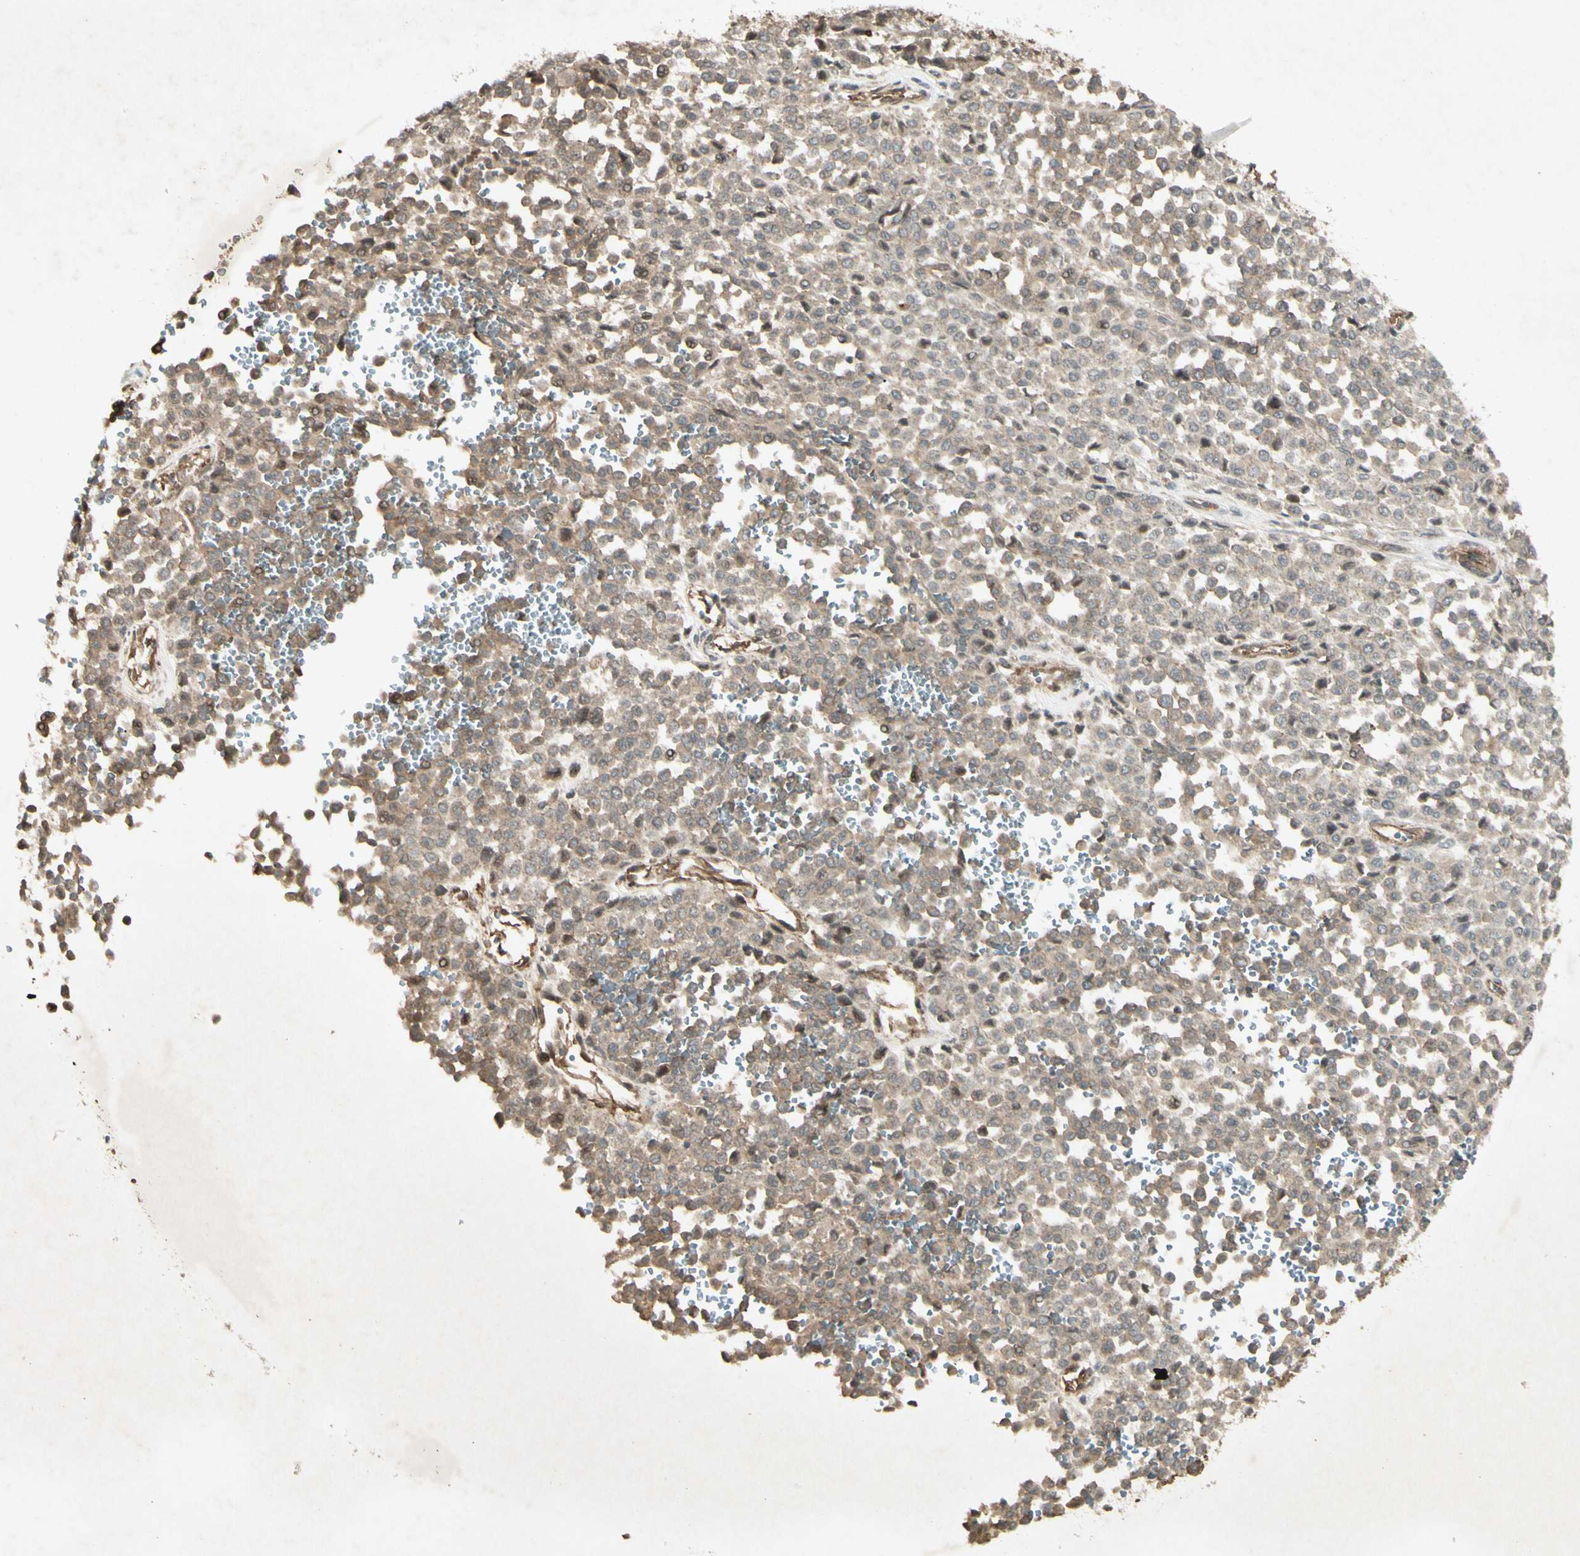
{"staining": {"intensity": "weak", "quantity": ">75%", "location": "cytoplasmic/membranous"}, "tissue": "melanoma", "cell_type": "Tumor cells", "image_type": "cancer", "snomed": [{"axis": "morphology", "description": "Malignant melanoma, Metastatic site"}, {"axis": "topography", "description": "Pancreas"}], "caption": "Malignant melanoma (metastatic site) was stained to show a protein in brown. There is low levels of weak cytoplasmic/membranous expression in approximately >75% of tumor cells.", "gene": "JAG1", "patient": {"sex": "female", "age": 30}}